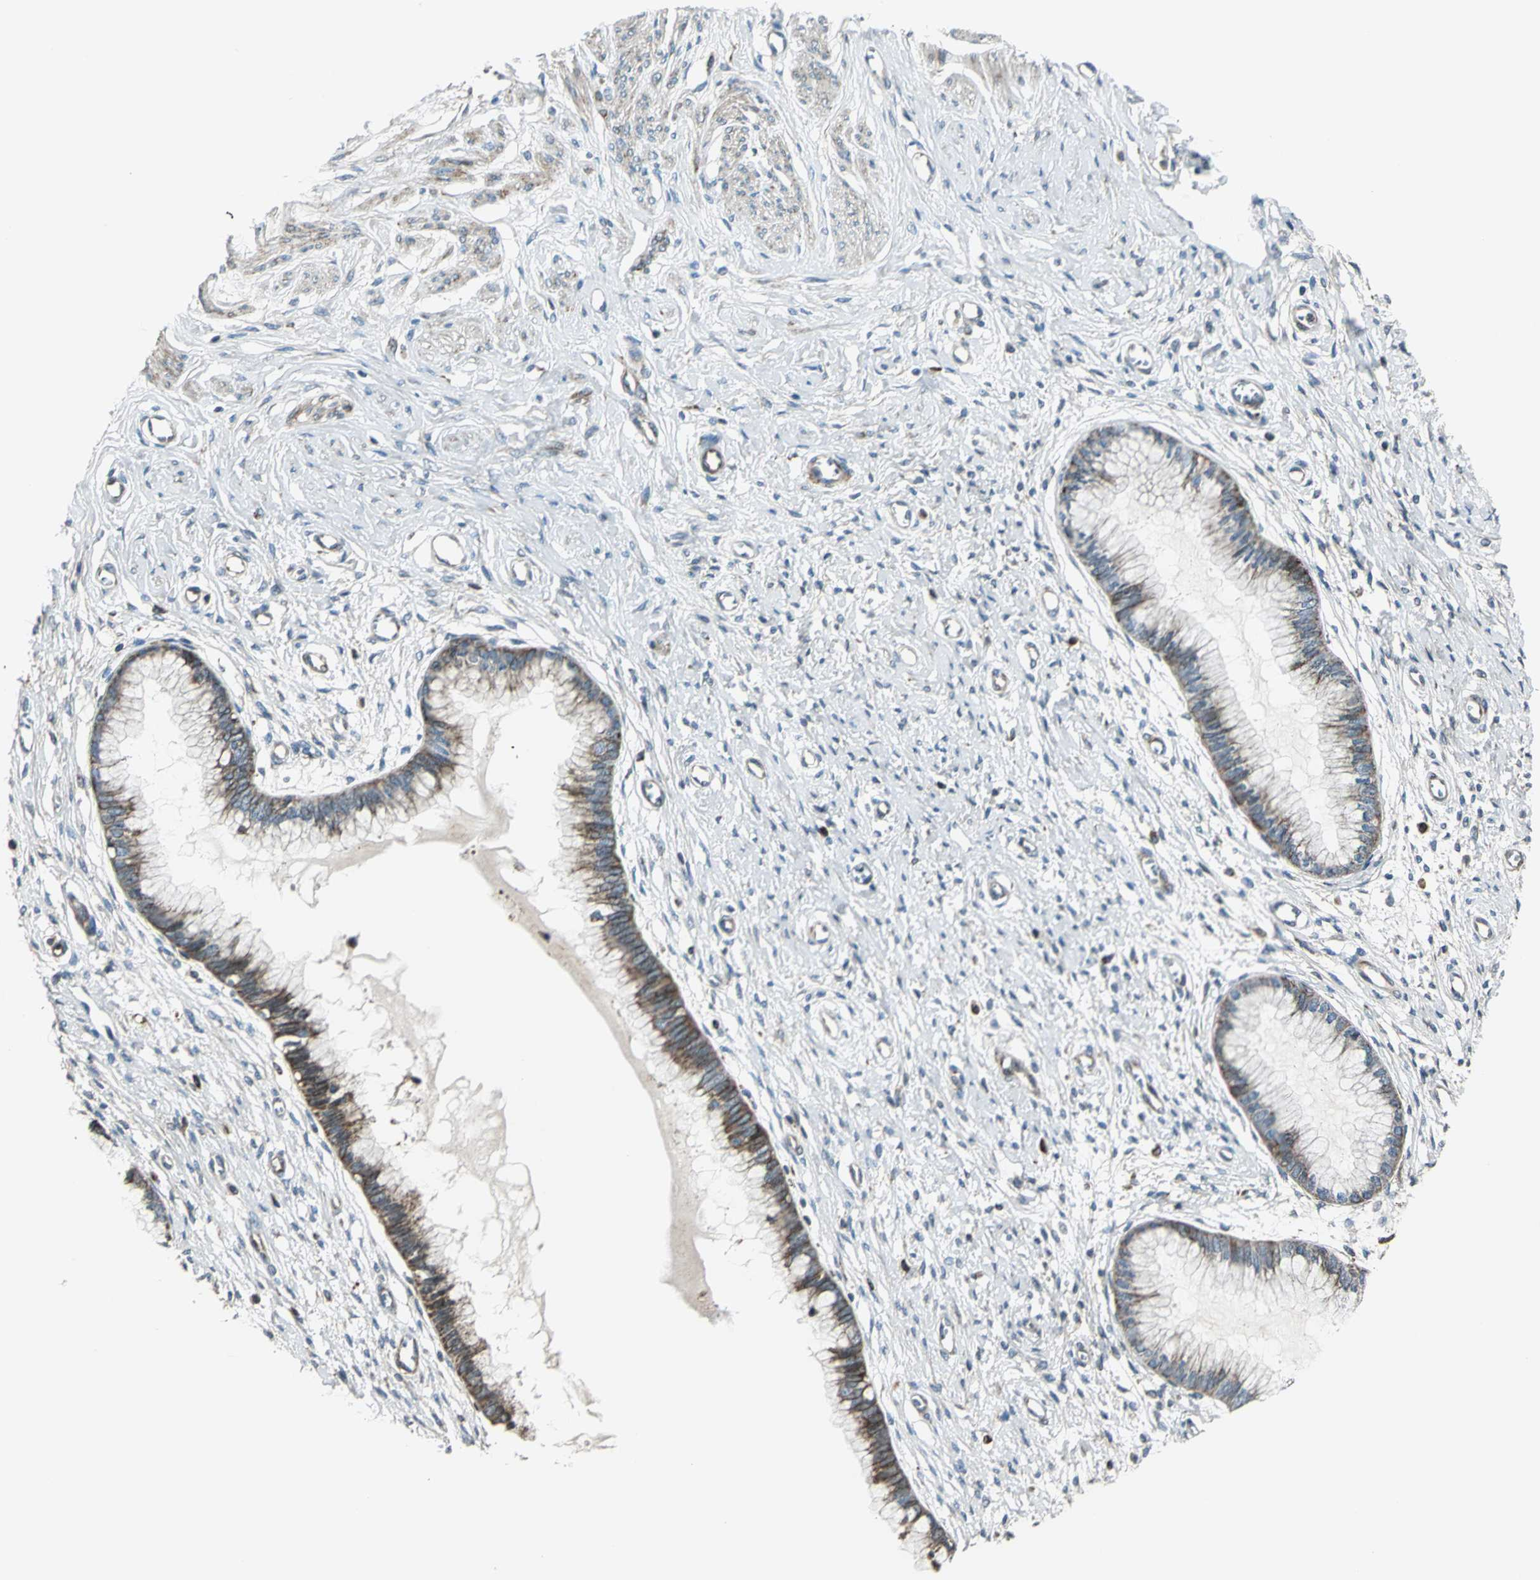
{"staining": {"intensity": "moderate", "quantity": ">75%", "location": "cytoplasmic/membranous"}, "tissue": "cervix", "cell_type": "Glandular cells", "image_type": "normal", "snomed": [{"axis": "morphology", "description": "Normal tissue, NOS"}, {"axis": "topography", "description": "Cervix"}], "caption": "A brown stain labels moderate cytoplasmic/membranous expression of a protein in glandular cells of benign cervix.", "gene": "HTATIP2", "patient": {"sex": "female", "age": 55}}